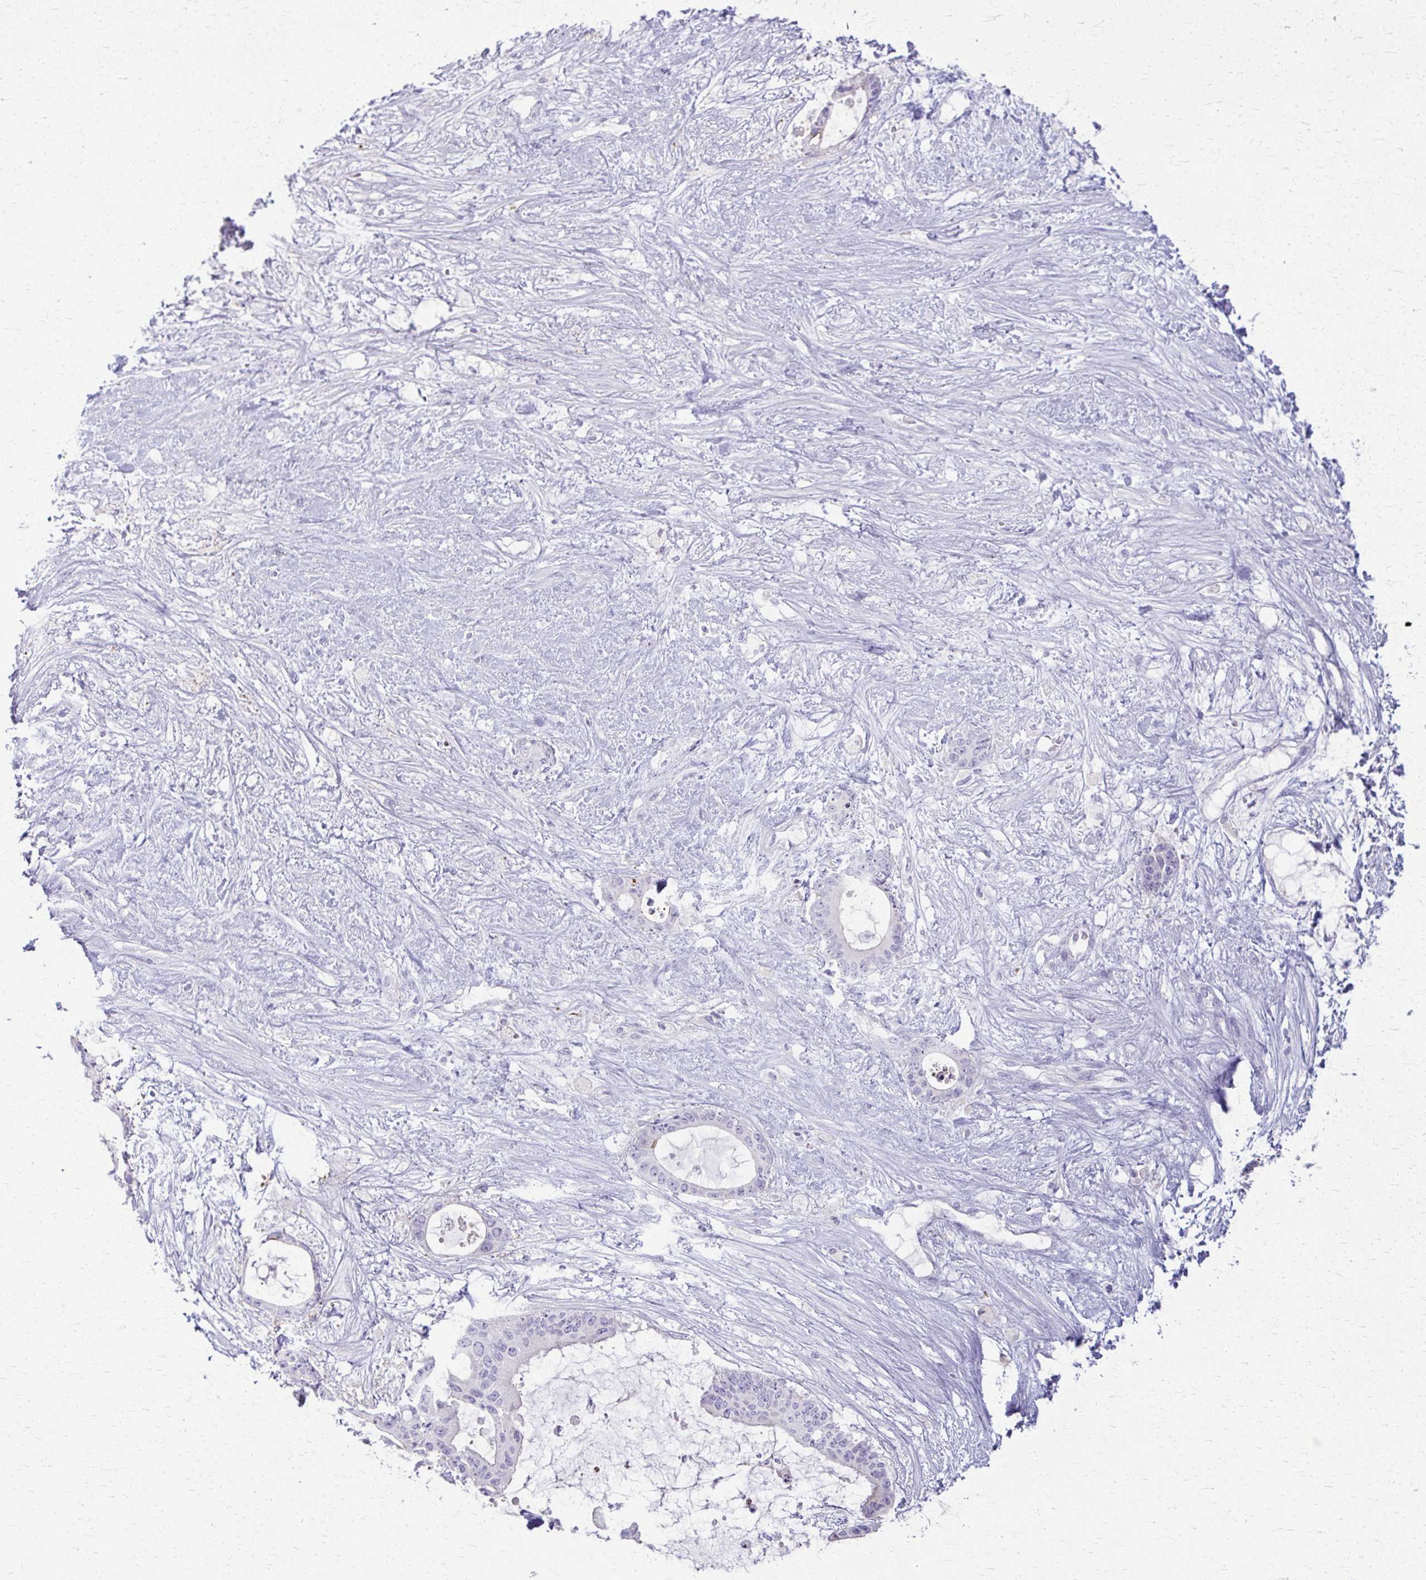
{"staining": {"intensity": "negative", "quantity": "none", "location": "none"}, "tissue": "liver cancer", "cell_type": "Tumor cells", "image_type": "cancer", "snomed": [{"axis": "morphology", "description": "Normal tissue, NOS"}, {"axis": "morphology", "description": "Cholangiocarcinoma"}, {"axis": "topography", "description": "Liver"}, {"axis": "topography", "description": "Peripheral nerve tissue"}], "caption": "IHC histopathology image of neoplastic tissue: human liver cancer stained with DAB (3,3'-diaminobenzidine) demonstrates no significant protein positivity in tumor cells.", "gene": "OR4M1", "patient": {"sex": "female", "age": 73}}